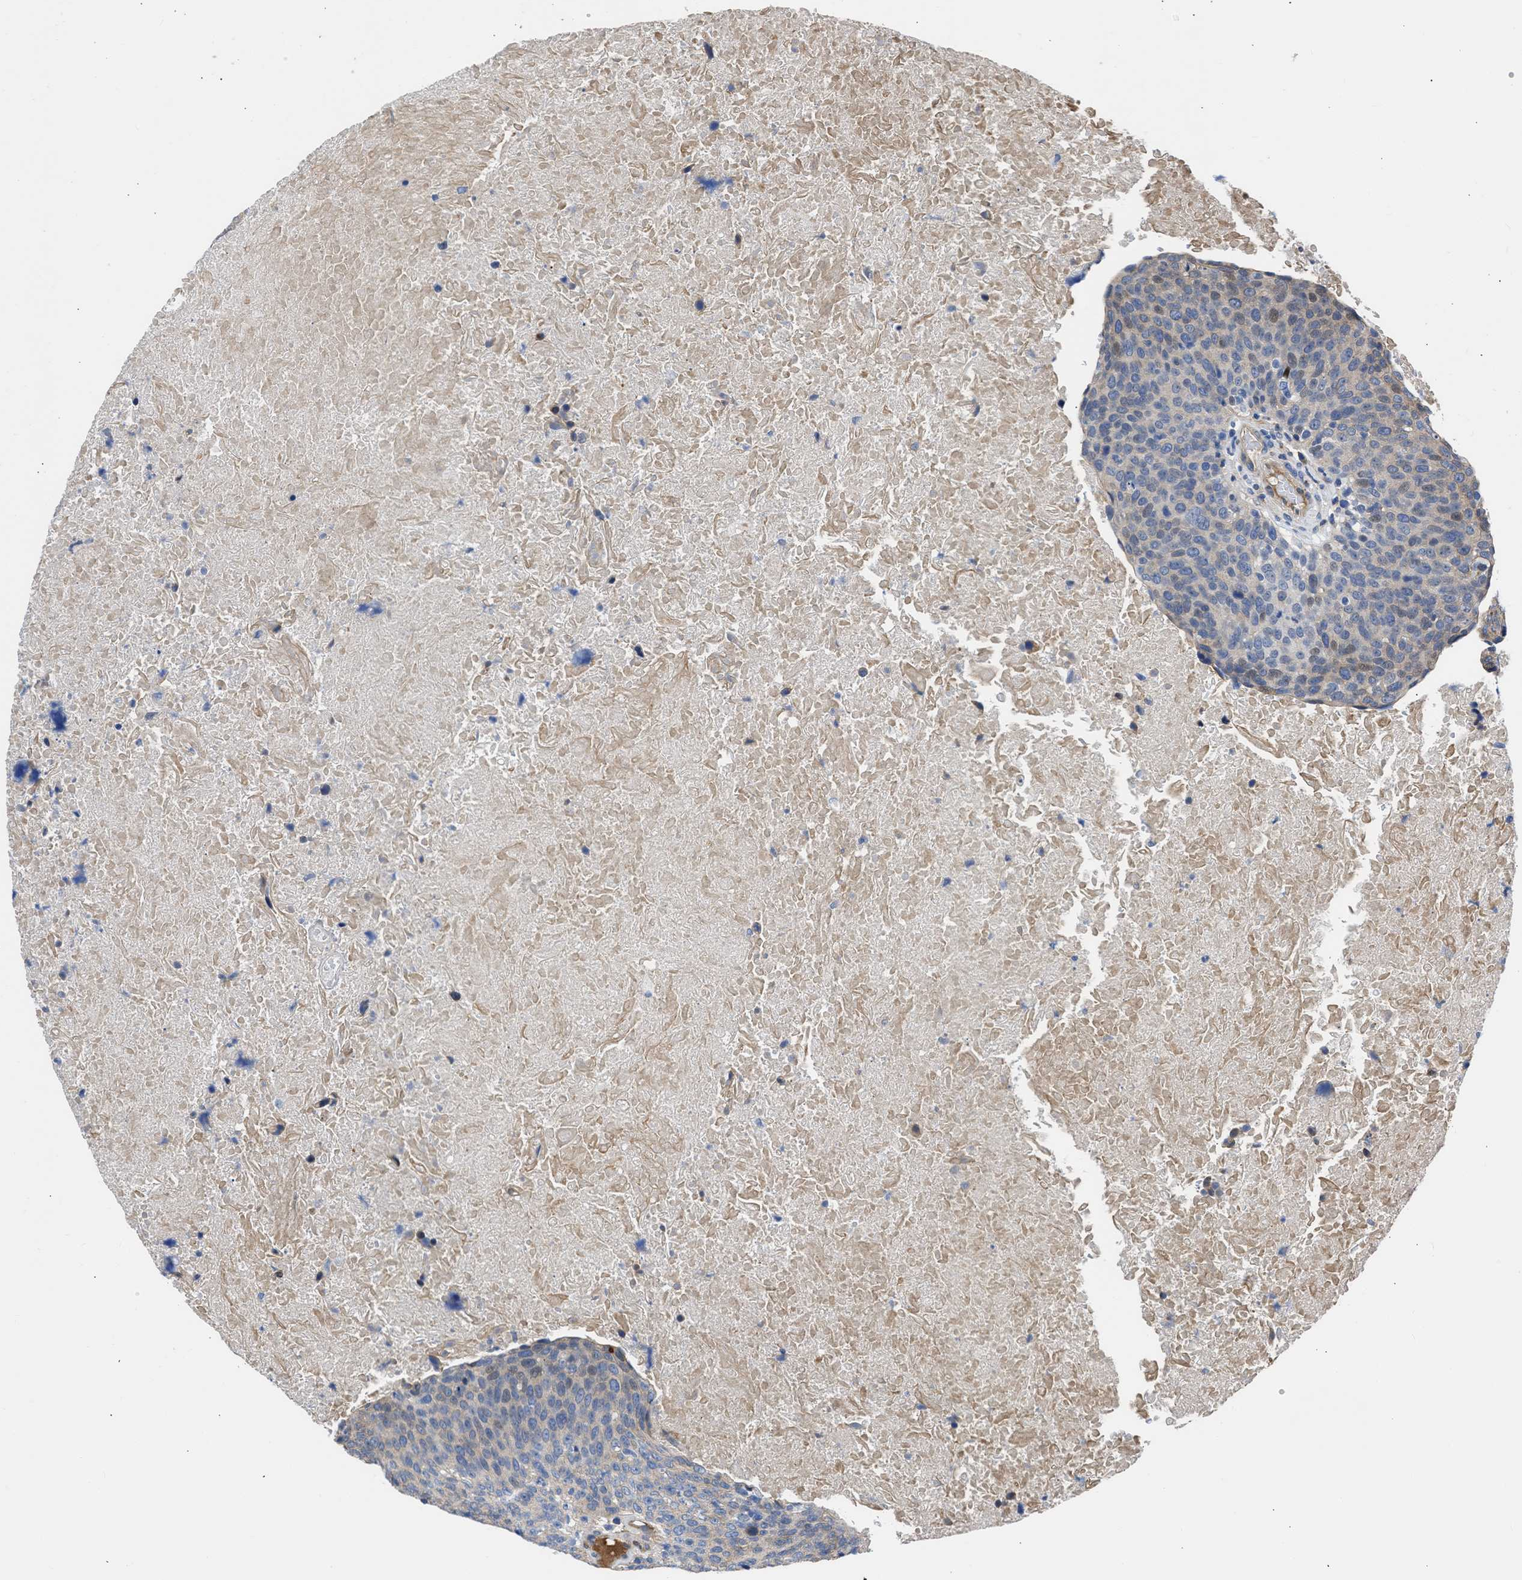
{"staining": {"intensity": "moderate", "quantity": "<25%", "location": "nuclear"}, "tissue": "head and neck cancer", "cell_type": "Tumor cells", "image_type": "cancer", "snomed": [{"axis": "morphology", "description": "Squamous cell carcinoma, NOS"}, {"axis": "morphology", "description": "Squamous cell carcinoma, metastatic, NOS"}, {"axis": "topography", "description": "Lymph node"}, {"axis": "topography", "description": "Head-Neck"}], "caption": "A micrograph of head and neck cancer (squamous cell carcinoma) stained for a protein reveals moderate nuclear brown staining in tumor cells.", "gene": "MAS1L", "patient": {"sex": "male", "age": 62}}